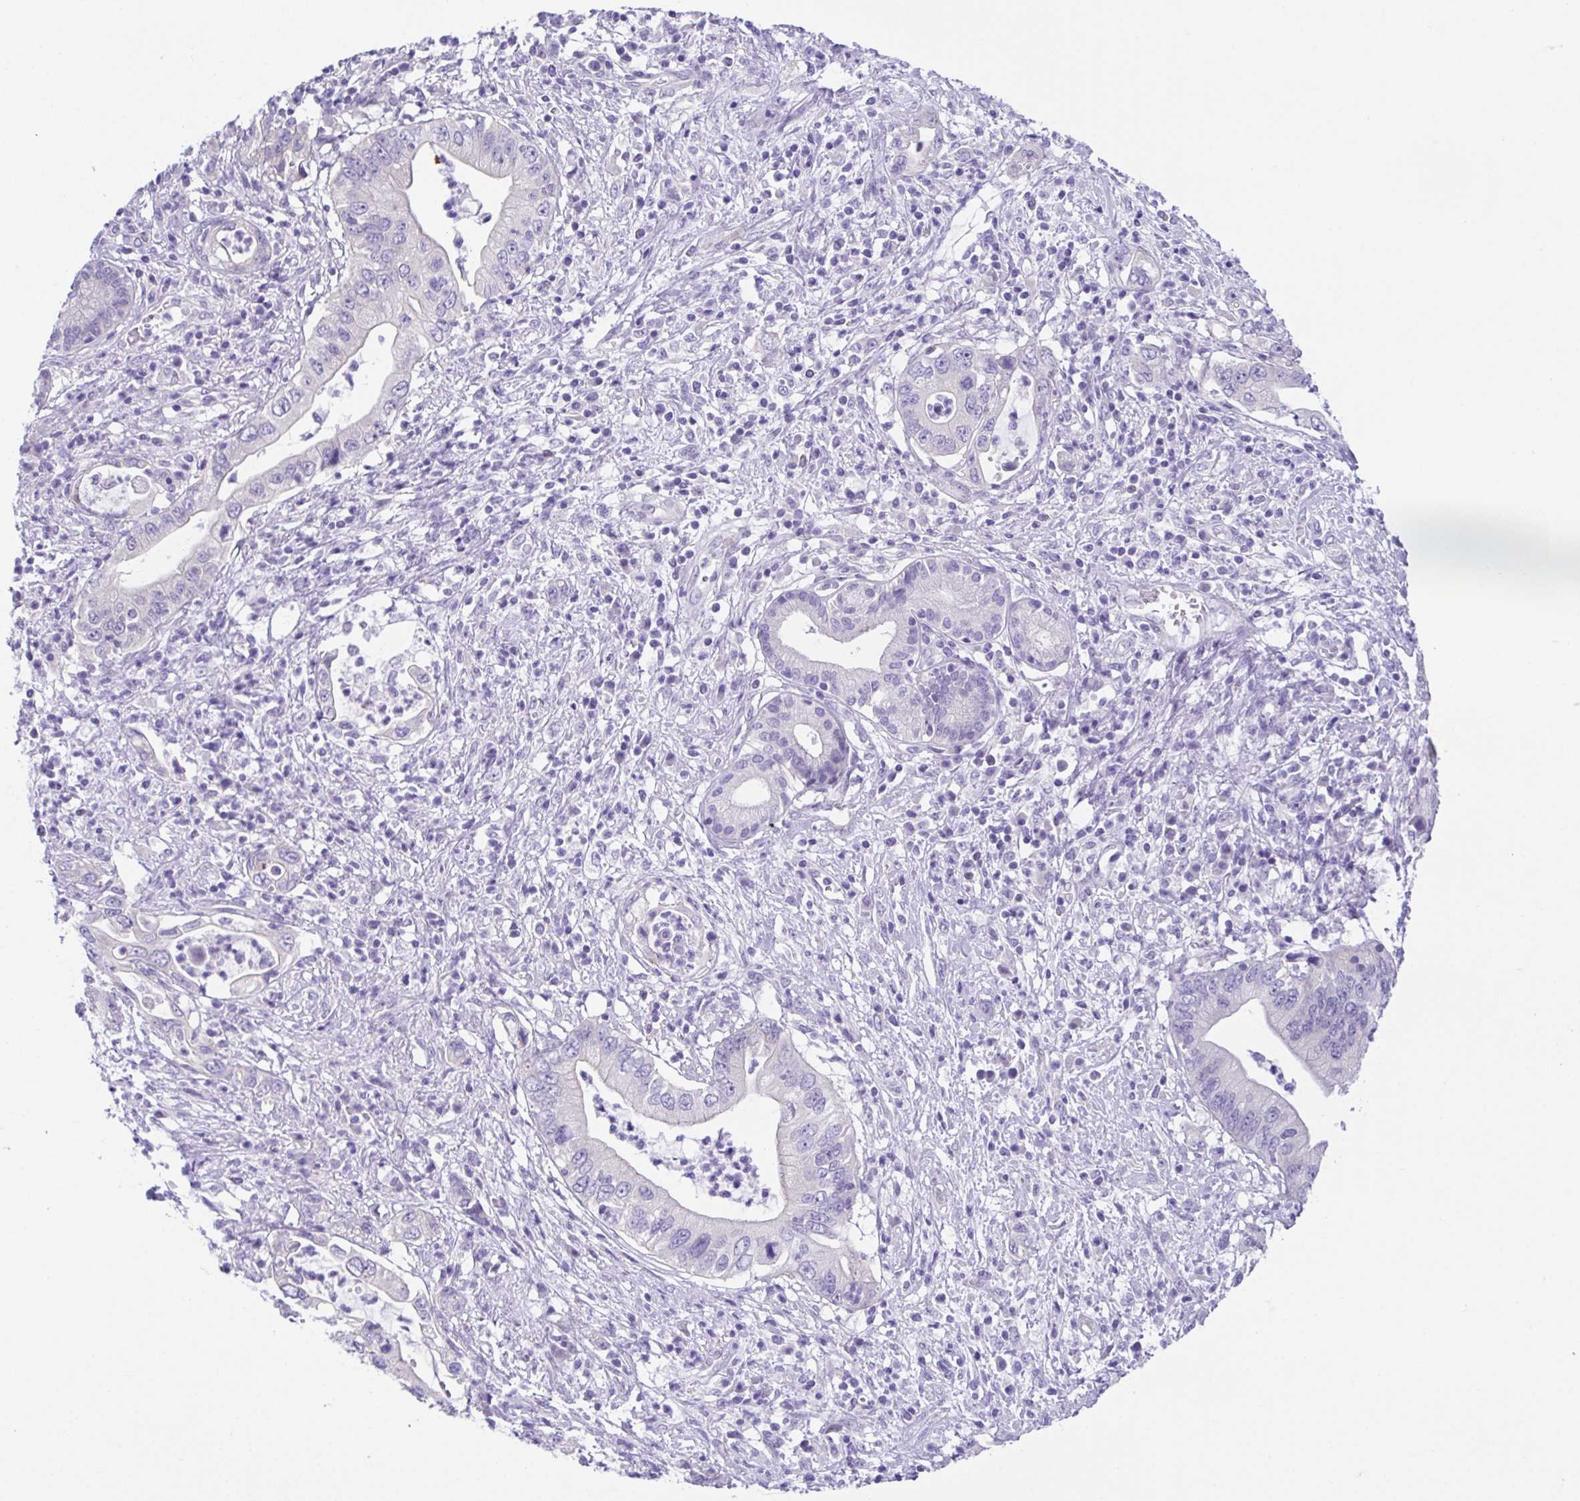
{"staining": {"intensity": "negative", "quantity": "none", "location": "none"}, "tissue": "pancreatic cancer", "cell_type": "Tumor cells", "image_type": "cancer", "snomed": [{"axis": "morphology", "description": "Adenocarcinoma, NOS"}, {"axis": "topography", "description": "Pancreas"}], "caption": "A high-resolution photomicrograph shows IHC staining of adenocarcinoma (pancreatic), which demonstrates no significant positivity in tumor cells. Brightfield microscopy of IHC stained with DAB (3,3'-diaminobenzidine) (brown) and hematoxylin (blue), captured at high magnification.", "gene": "LUZP4", "patient": {"sex": "female", "age": 72}}